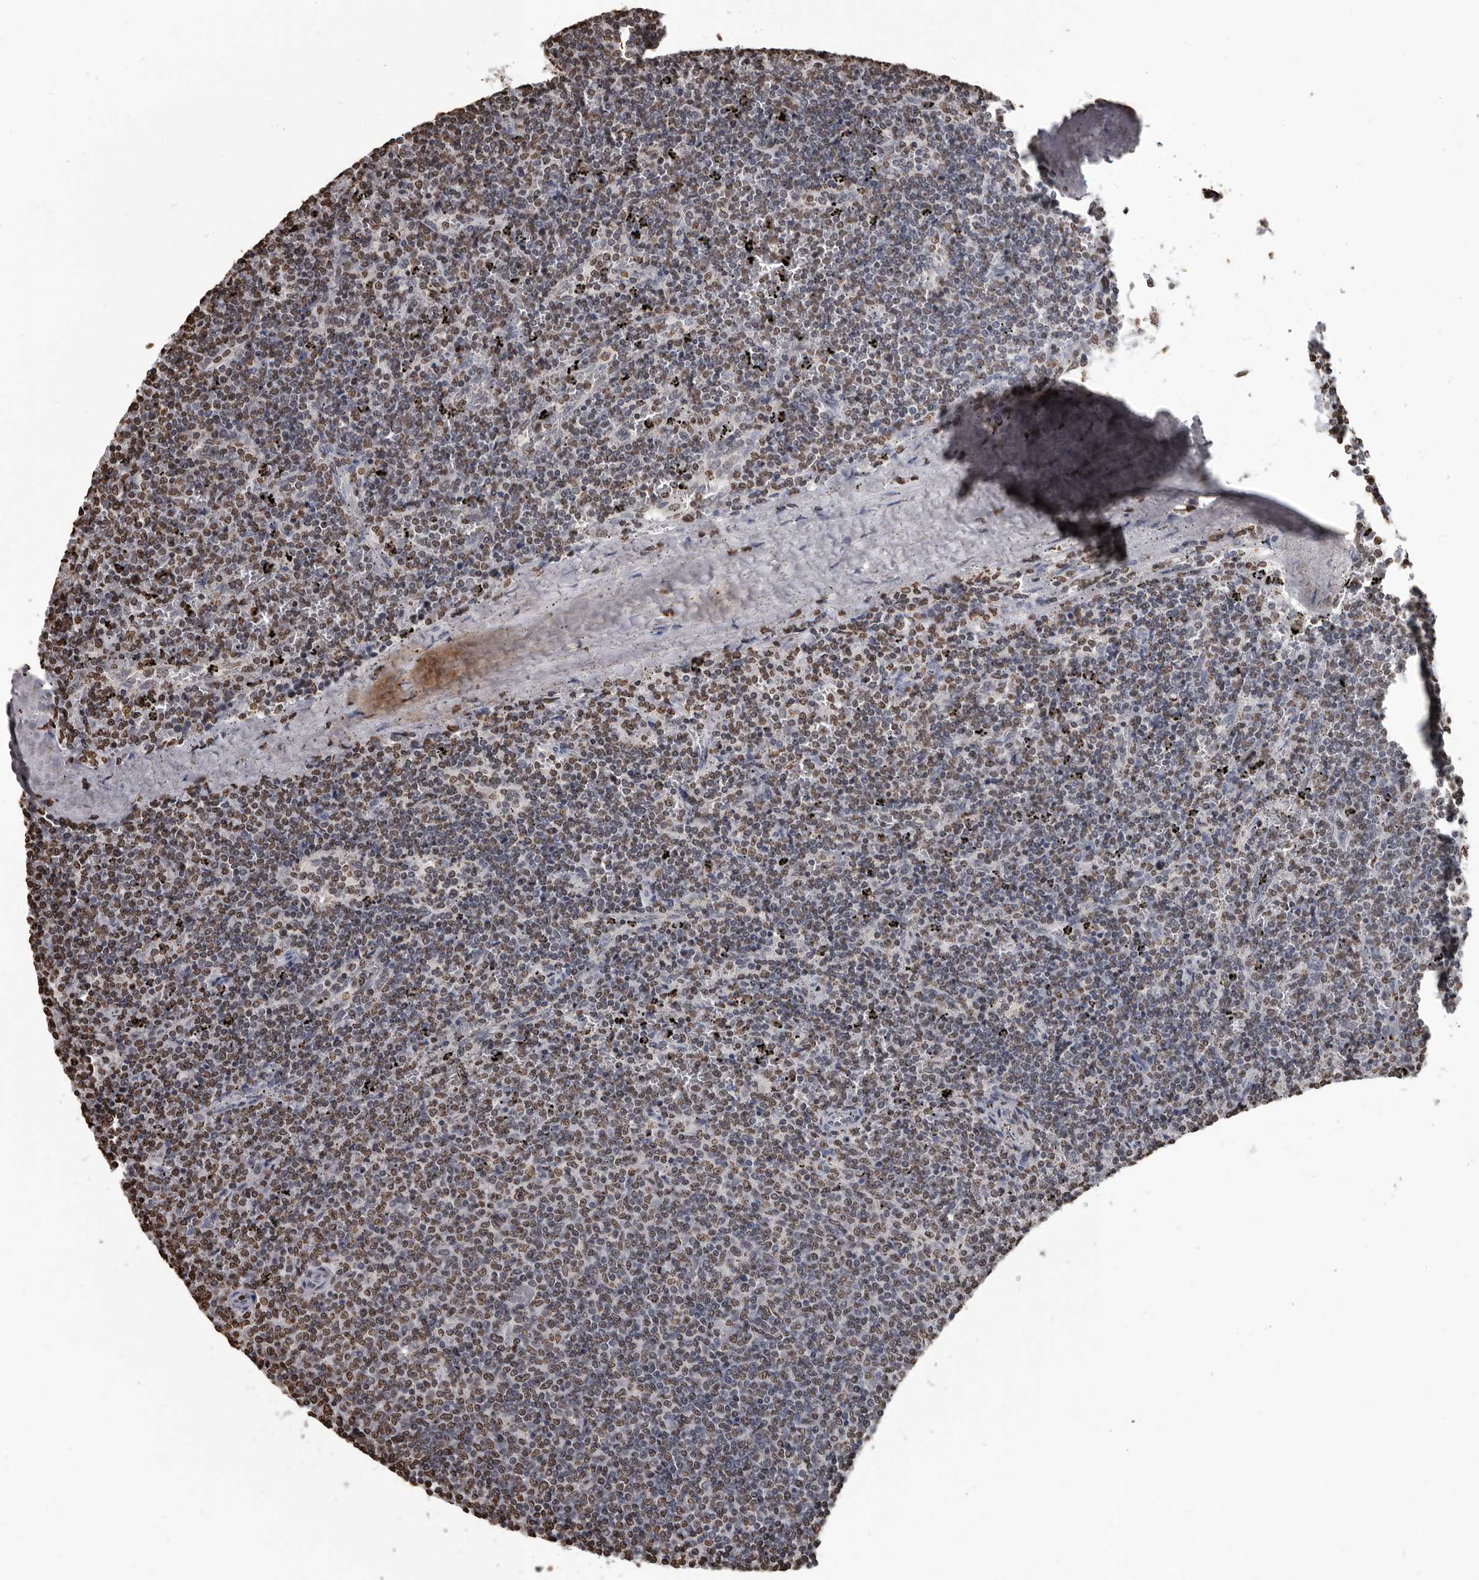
{"staining": {"intensity": "moderate", "quantity": "25%-75%", "location": "nuclear"}, "tissue": "lymphoma", "cell_type": "Tumor cells", "image_type": "cancer", "snomed": [{"axis": "morphology", "description": "Malignant lymphoma, non-Hodgkin's type, Low grade"}, {"axis": "topography", "description": "Spleen"}], "caption": "IHC (DAB (3,3'-diaminobenzidine)) staining of human low-grade malignant lymphoma, non-Hodgkin's type exhibits moderate nuclear protein positivity in about 25%-75% of tumor cells. (brown staining indicates protein expression, while blue staining denotes nuclei).", "gene": "AHR", "patient": {"sex": "female", "age": 50}}